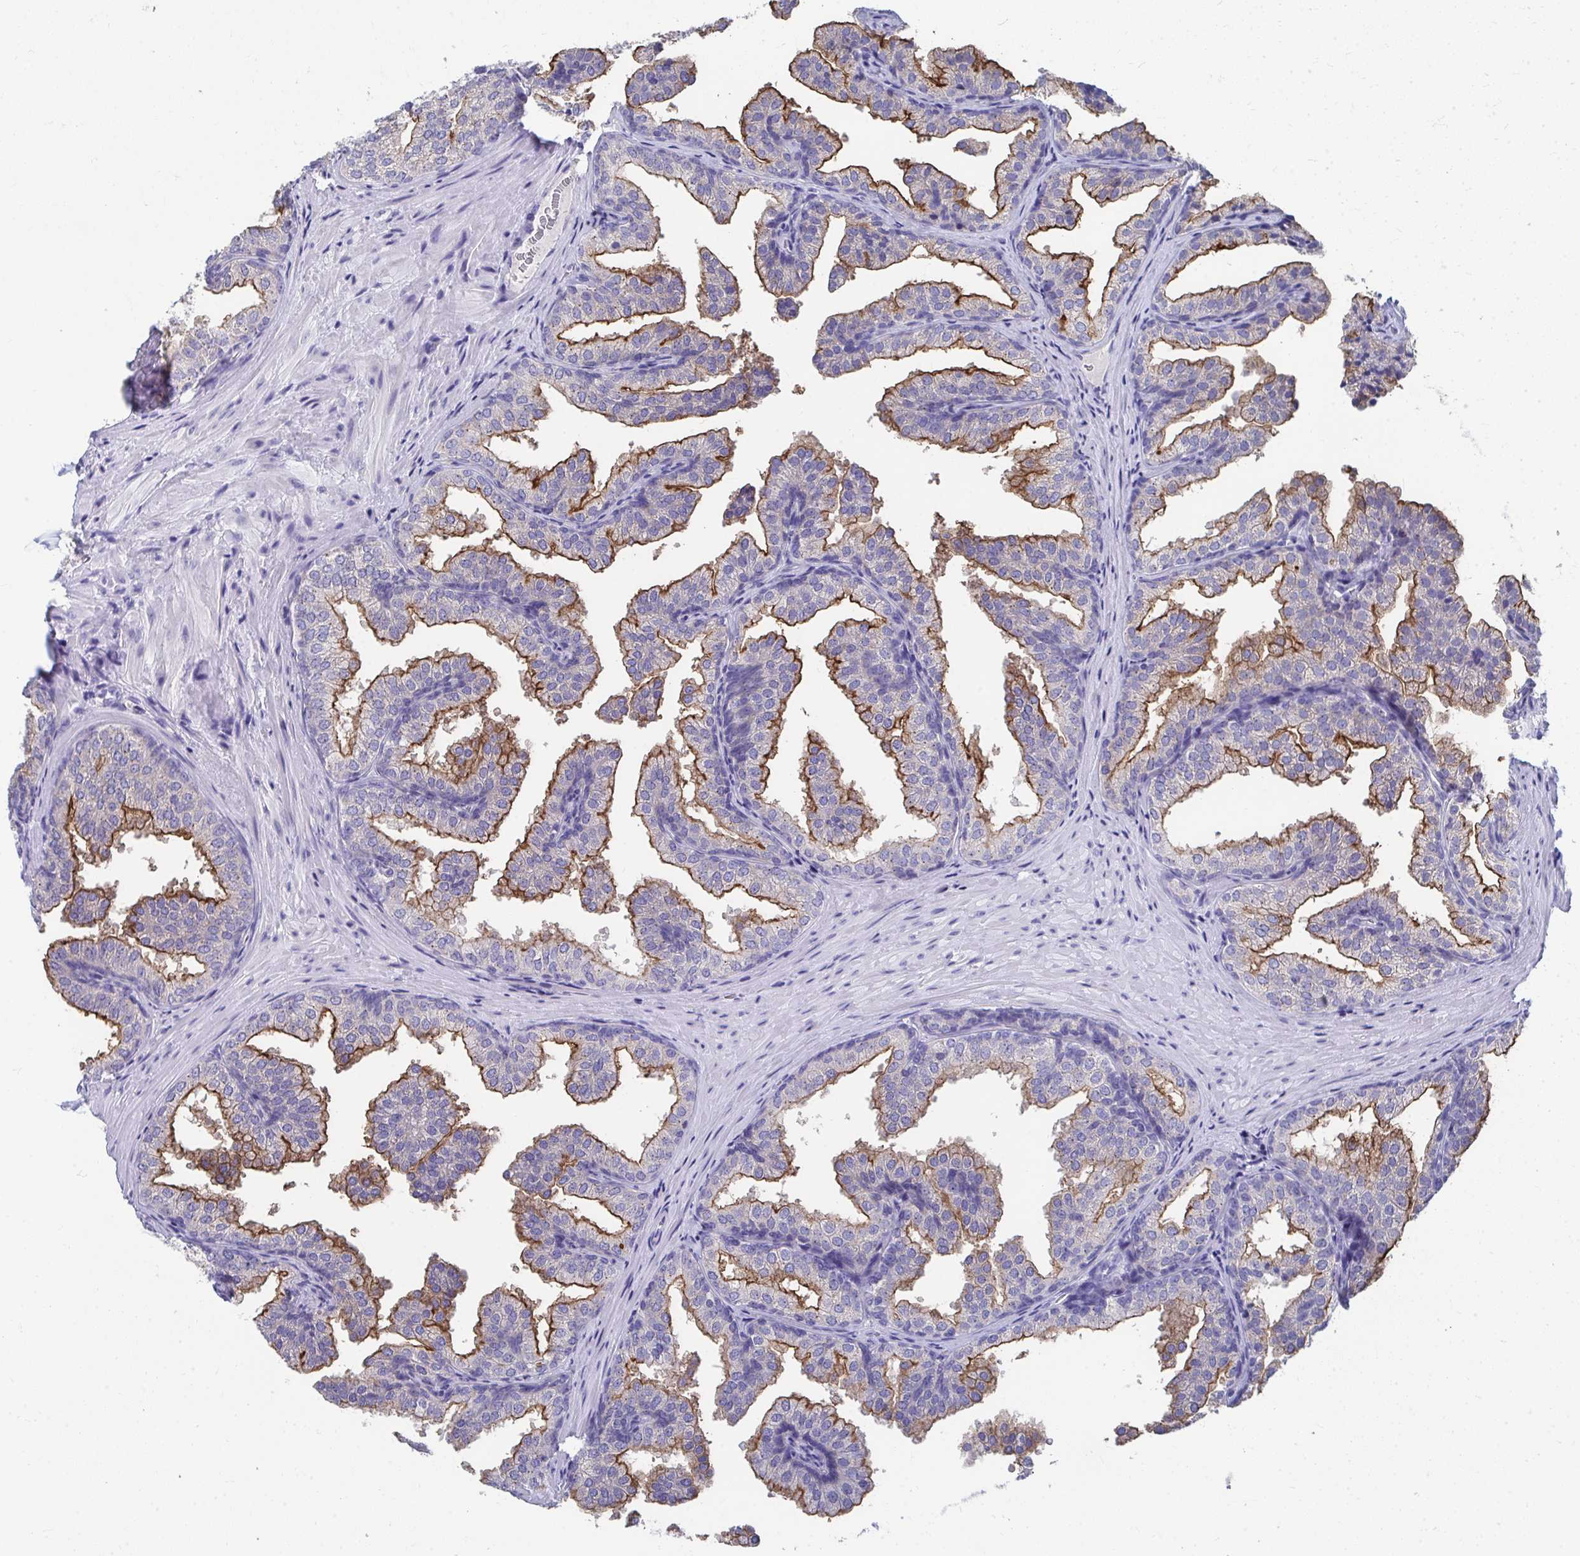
{"staining": {"intensity": "moderate", "quantity": "25%-75%", "location": "cytoplasmic/membranous"}, "tissue": "prostate", "cell_type": "Glandular cells", "image_type": "normal", "snomed": [{"axis": "morphology", "description": "Normal tissue, NOS"}, {"axis": "topography", "description": "Prostate"}], "caption": "Glandular cells exhibit medium levels of moderate cytoplasmic/membranous positivity in about 25%-75% of cells in normal prostate.", "gene": "TMPRSS2", "patient": {"sex": "male", "age": 37}}